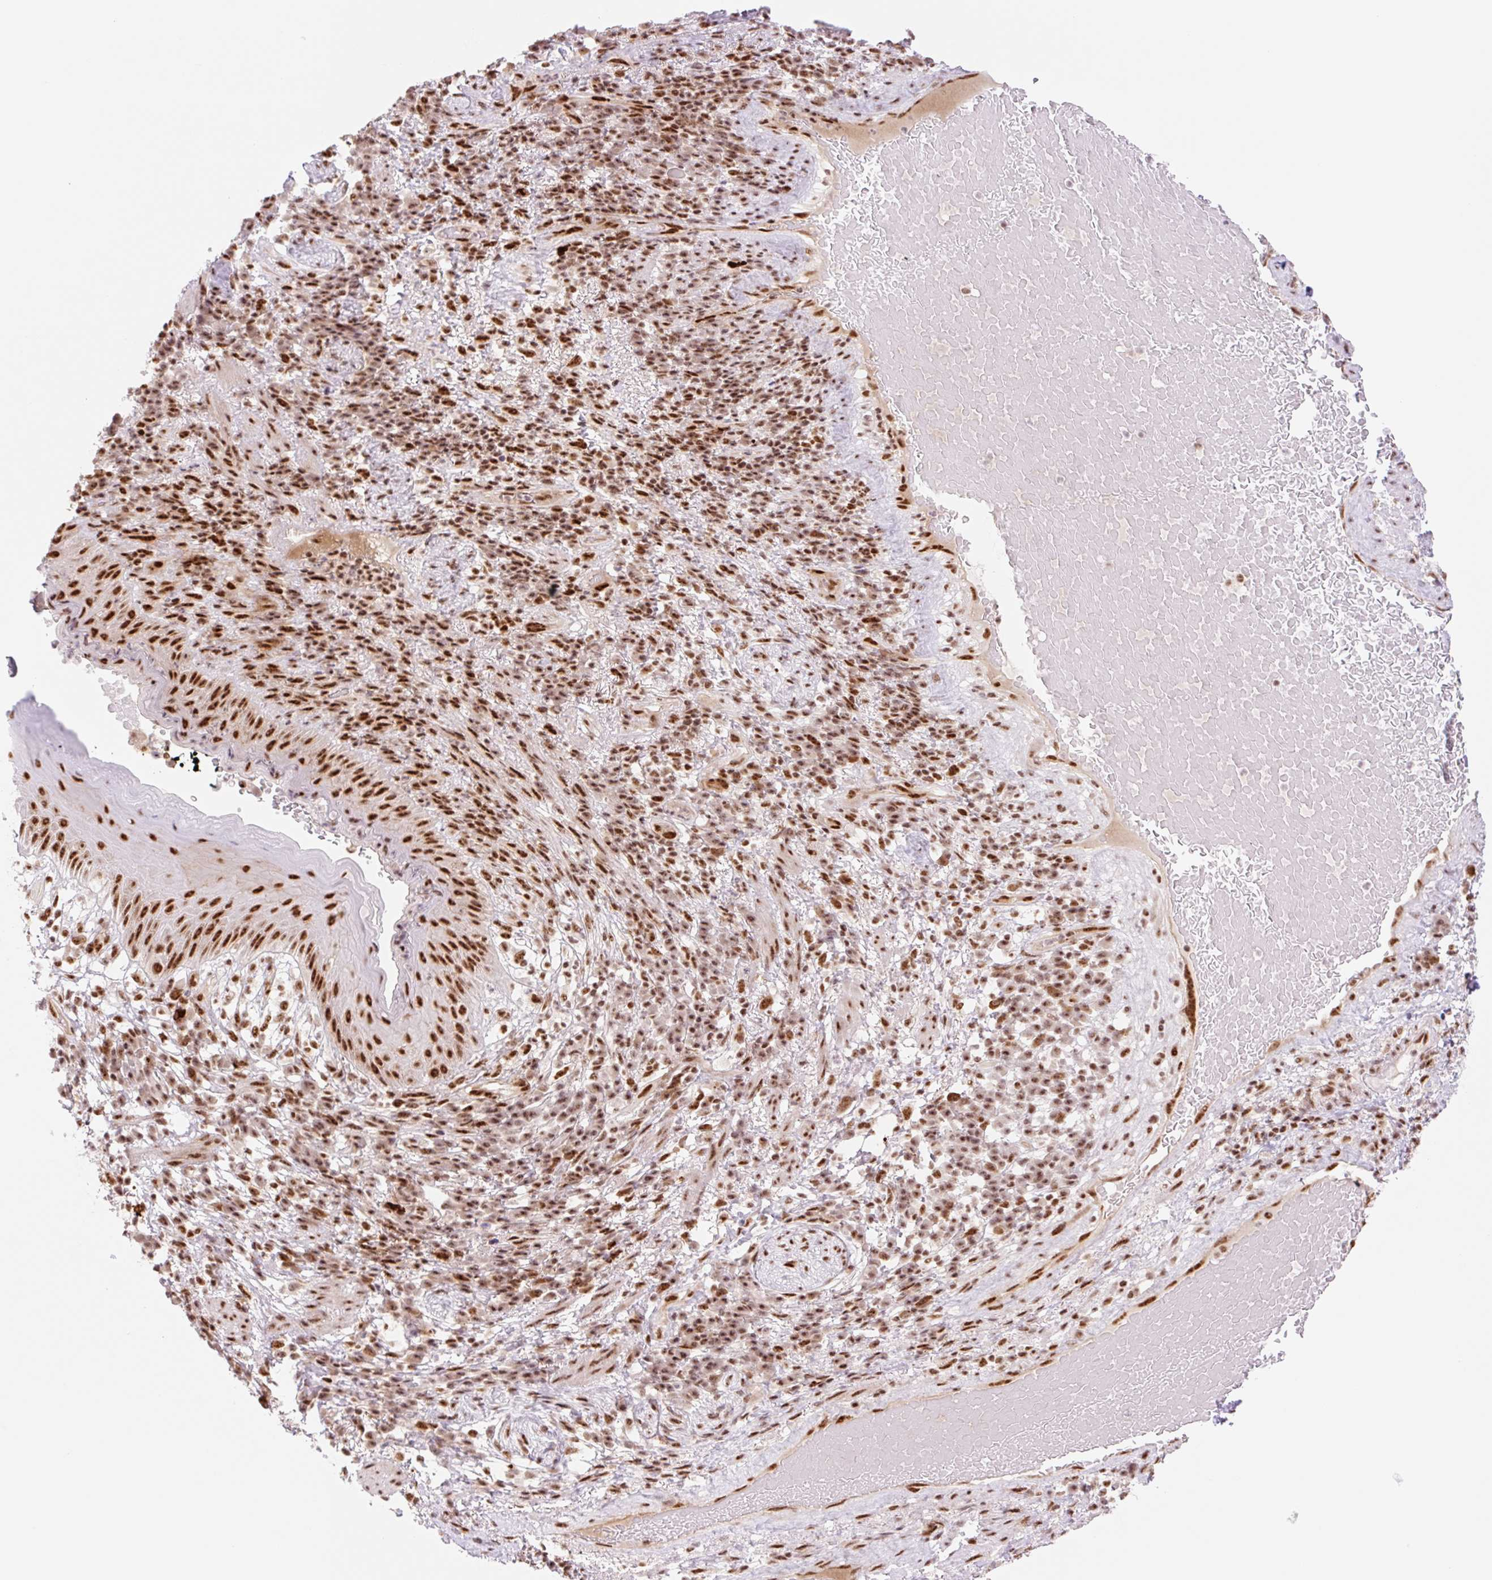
{"staining": {"intensity": "strong", "quantity": ">75%", "location": "nuclear"}, "tissue": "skin", "cell_type": "Epidermal cells", "image_type": "normal", "snomed": [{"axis": "morphology", "description": "Normal tissue, NOS"}, {"axis": "topography", "description": "Anal"}], "caption": "Human skin stained with a protein marker reveals strong staining in epidermal cells.", "gene": "PRDM11", "patient": {"sex": "male", "age": 78}}